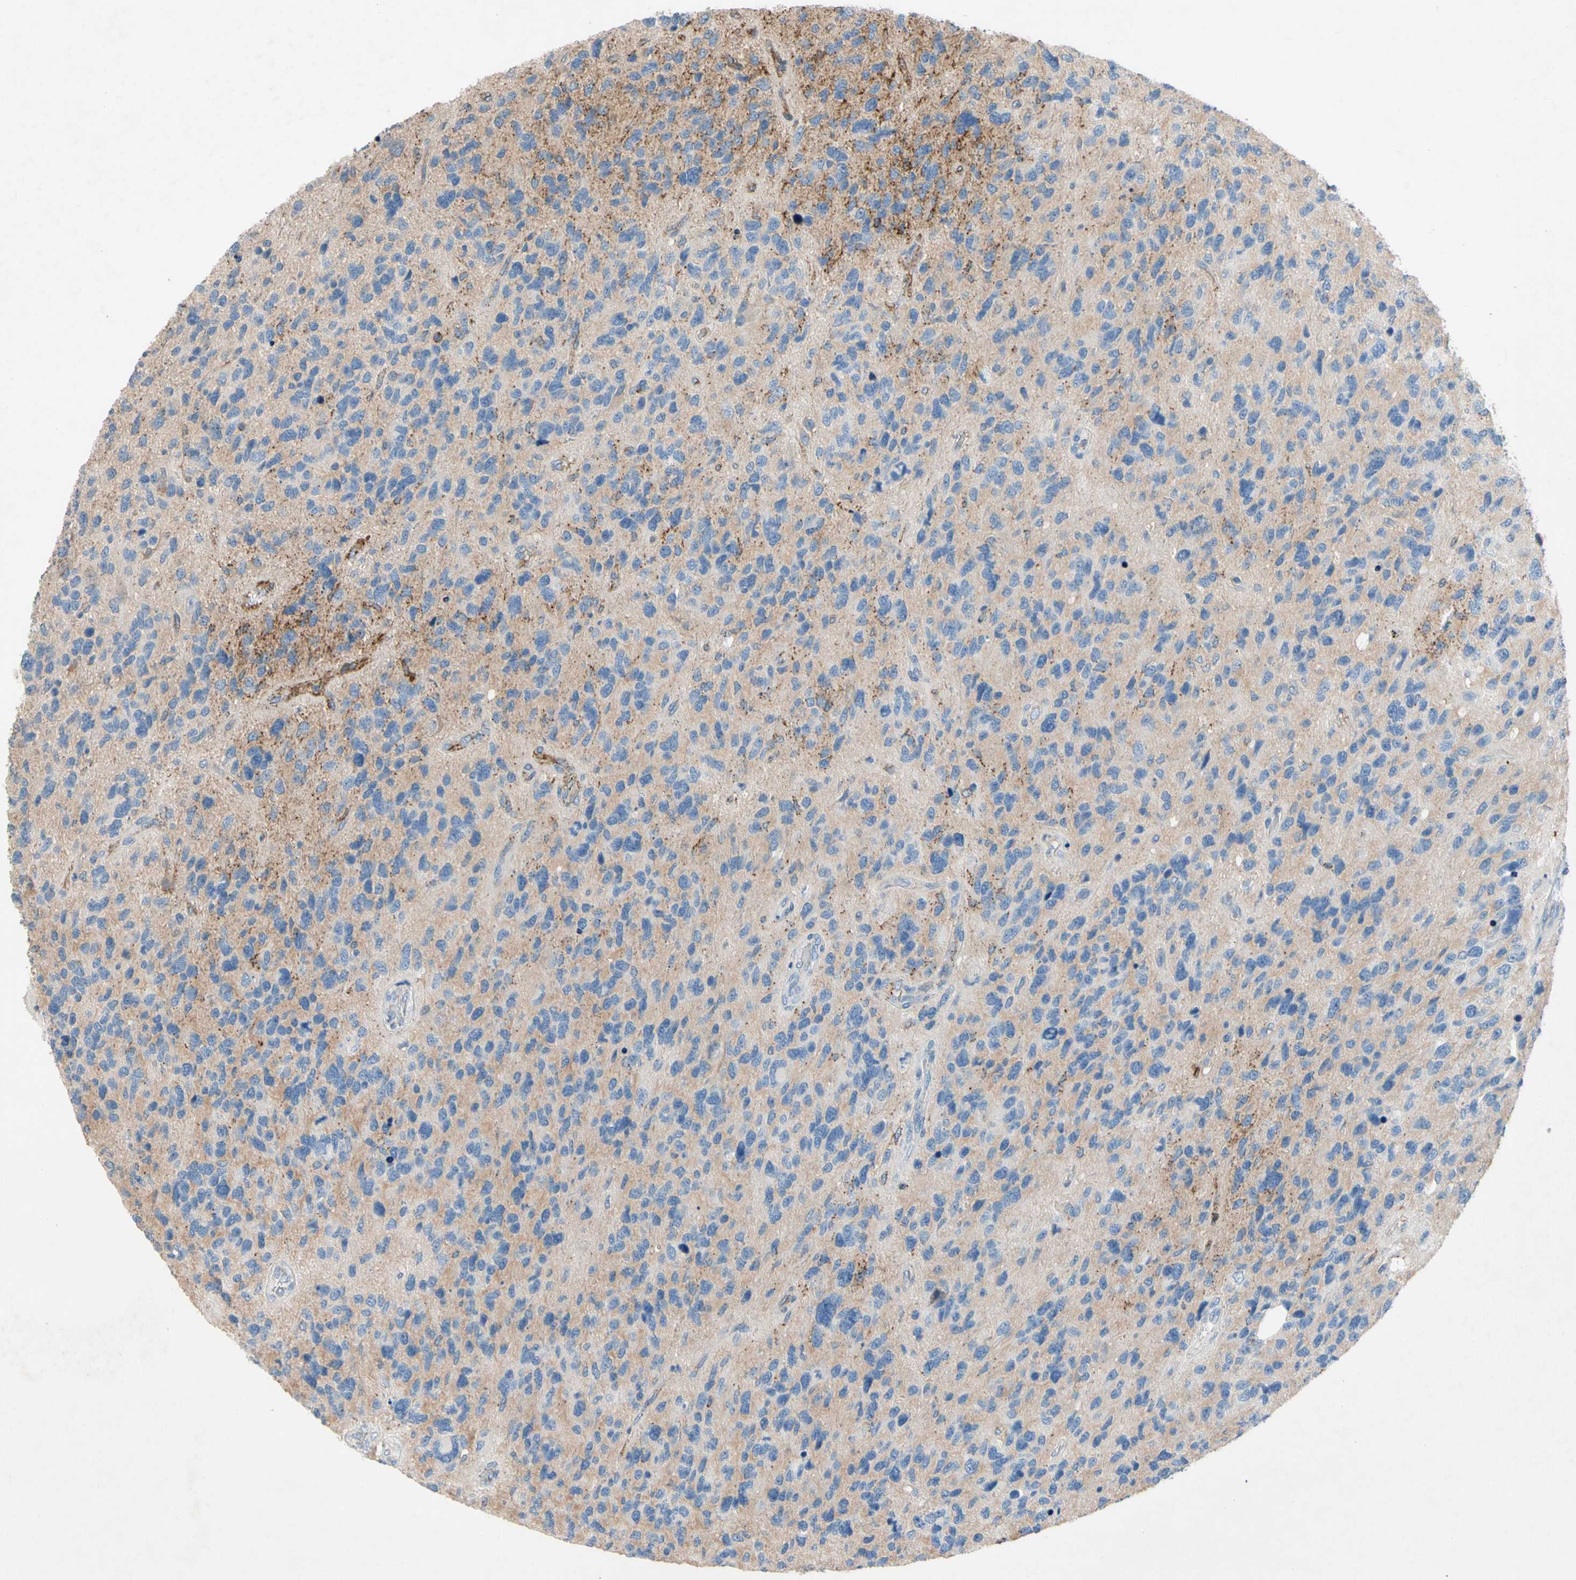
{"staining": {"intensity": "negative", "quantity": "none", "location": "none"}, "tissue": "glioma", "cell_type": "Tumor cells", "image_type": "cancer", "snomed": [{"axis": "morphology", "description": "Glioma, malignant, High grade"}, {"axis": "topography", "description": "Brain"}], "caption": "Tumor cells are negative for brown protein staining in malignant glioma (high-grade).", "gene": "NDFIP2", "patient": {"sex": "female", "age": 58}}